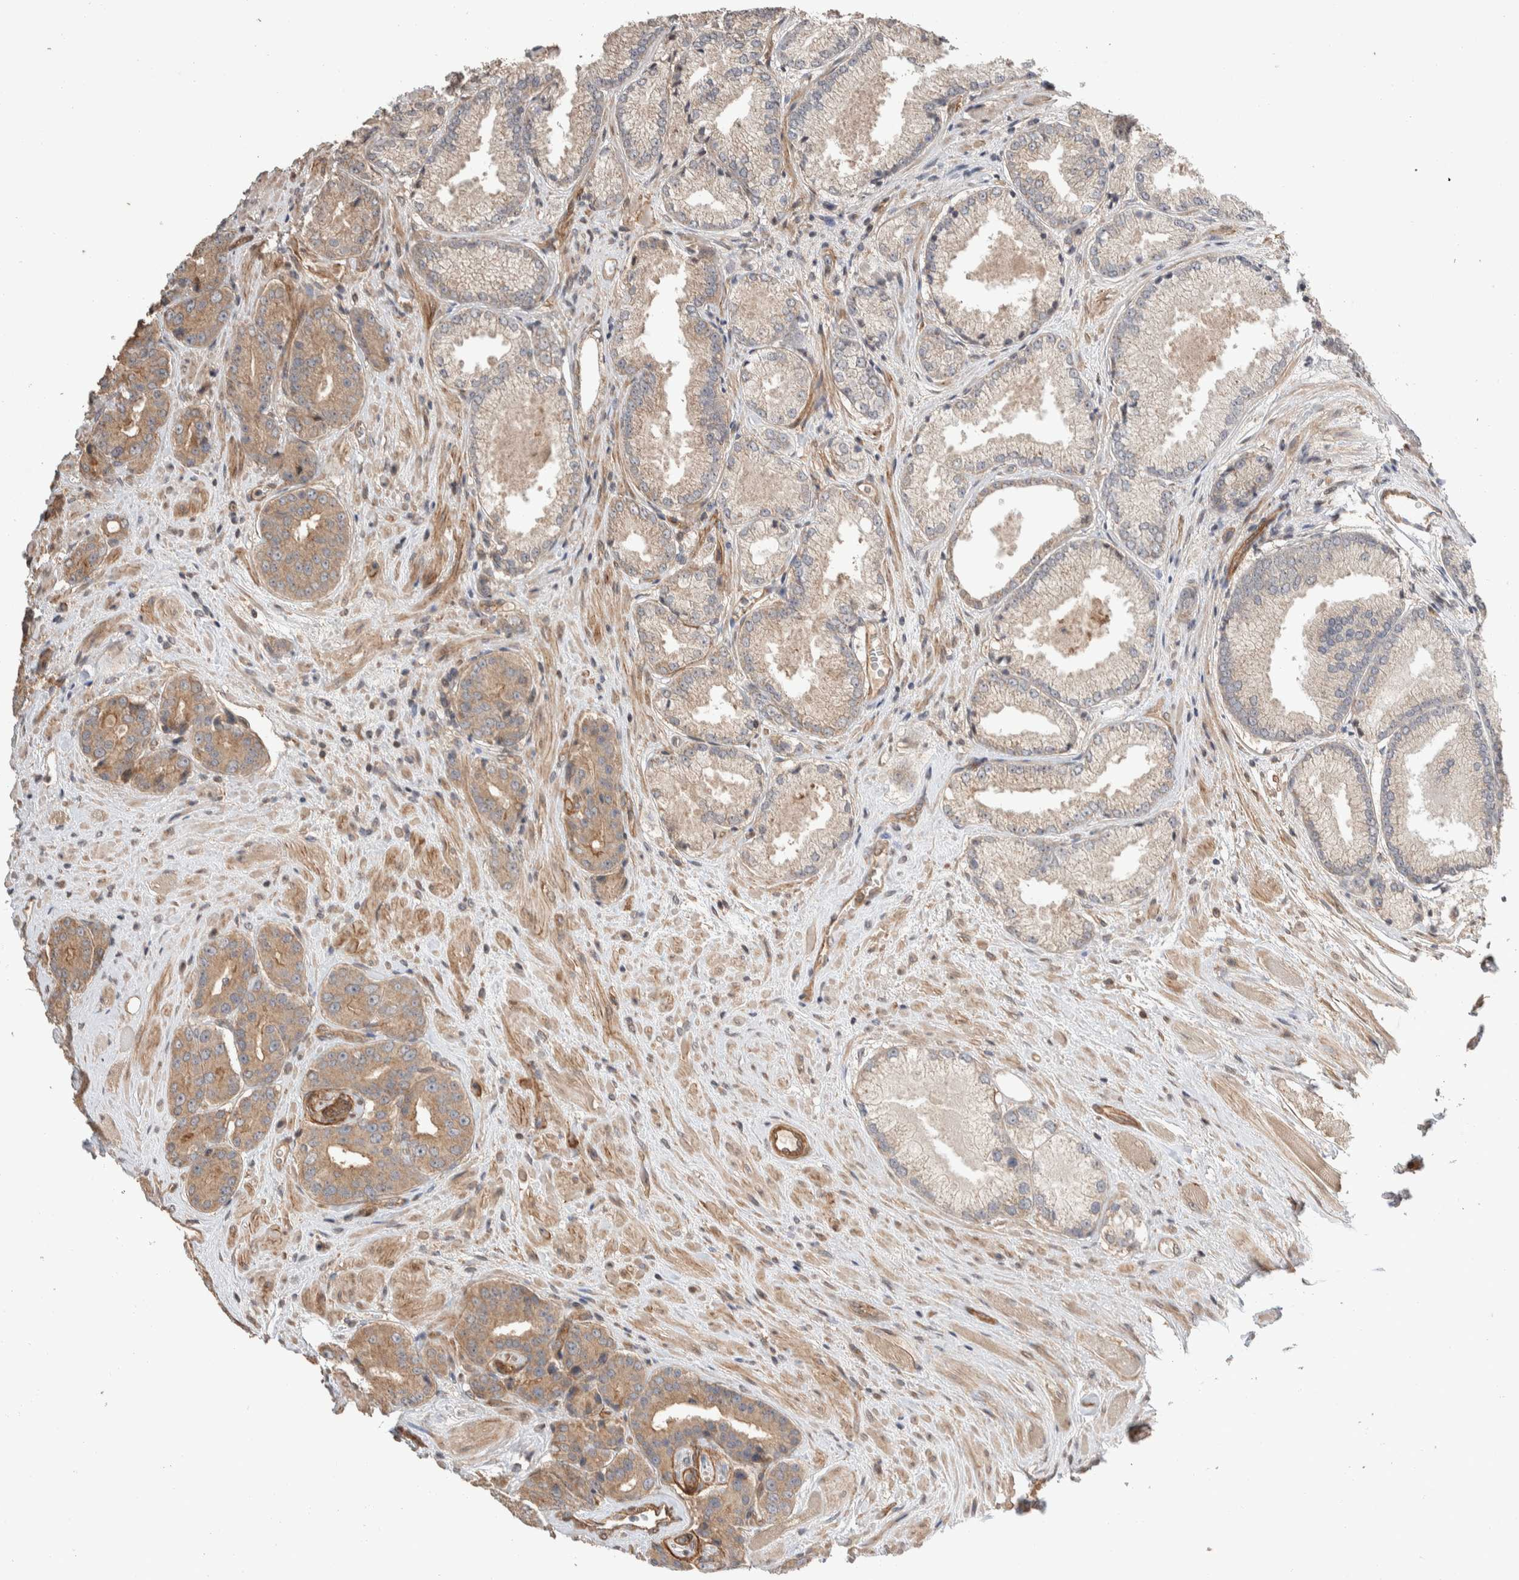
{"staining": {"intensity": "moderate", "quantity": "25%-75%", "location": "cytoplasmic/membranous"}, "tissue": "prostate cancer", "cell_type": "Tumor cells", "image_type": "cancer", "snomed": [{"axis": "morphology", "description": "Adenocarcinoma, High grade"}, {"axis": "topography", "description": "Prostate"}], "caption": "Protein analysis of high-grade adenocarcinoma (prostate) tissue demonstrates moderate cytoplasmic/membranous expression in approximately 25%-75% of tumor cells. The protein is stained brown, and the nuclei are stained in blue (DAB IHC with brightfield microscopy, high magnification).", "gene": "ERC1", "patient": {"sex": "male", "age": 71}}